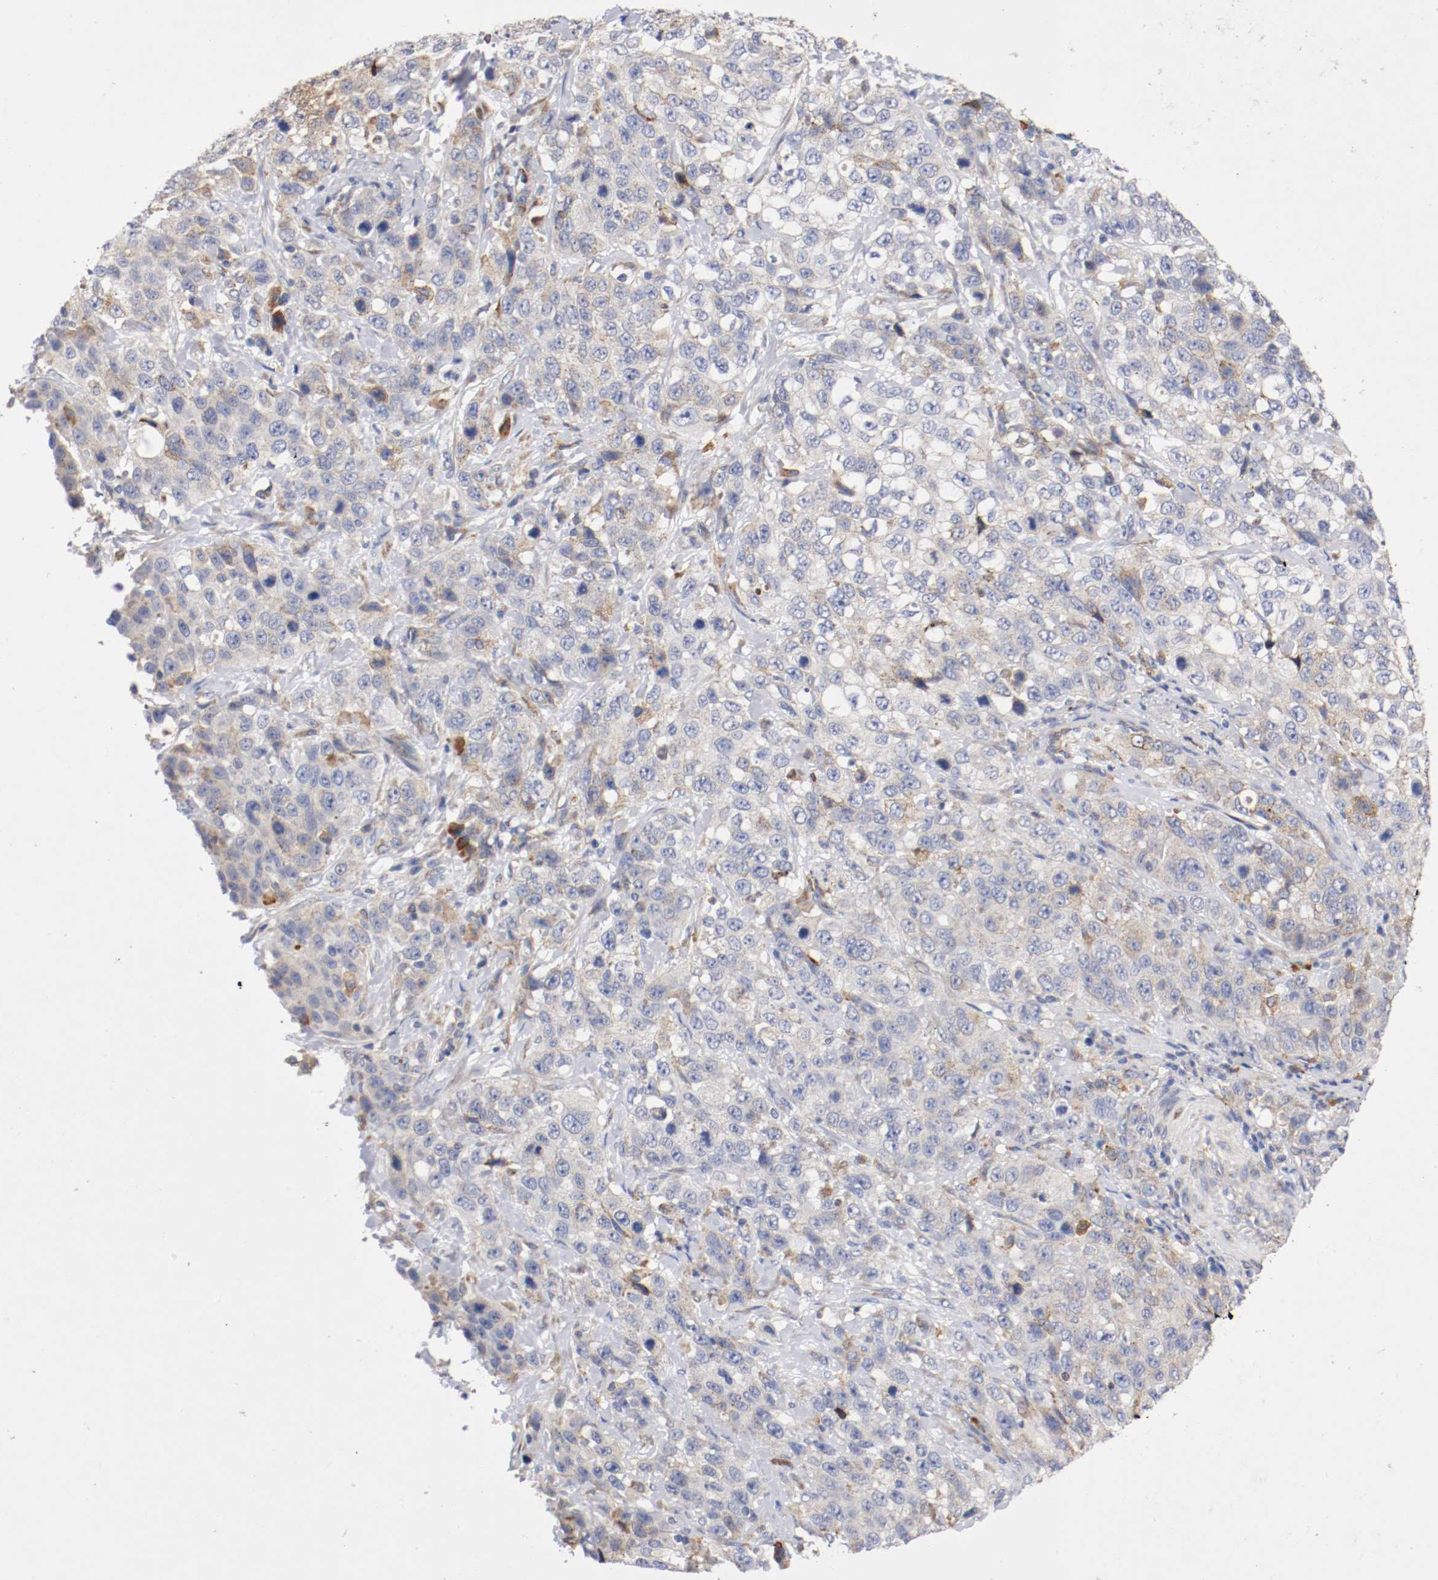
{"staining": {"intensity": "moderate", "quantity": "25%-75%", "location": "cytoplasmic/membranous"}, "tissue": "stomach cancer", "cell_type": "Tumor cells", "image_type": "cancer", "snomed": [{"axis": "morphology", "description": "Normal tissue, NOS"}, {"axis": "morphology", "description": "Adenocarcinoma, NOS"}, {"axis": "topography", "description": "Stomach"}], "caption": "Protein expression analysis of human adenocarcinoma (stomach) reveals moderate cytoplasmic/membranous positivity in about 25%-75% of tumor cells.", "gene": "TRAF2", "patient": {"sex": "male", "age": 48}}